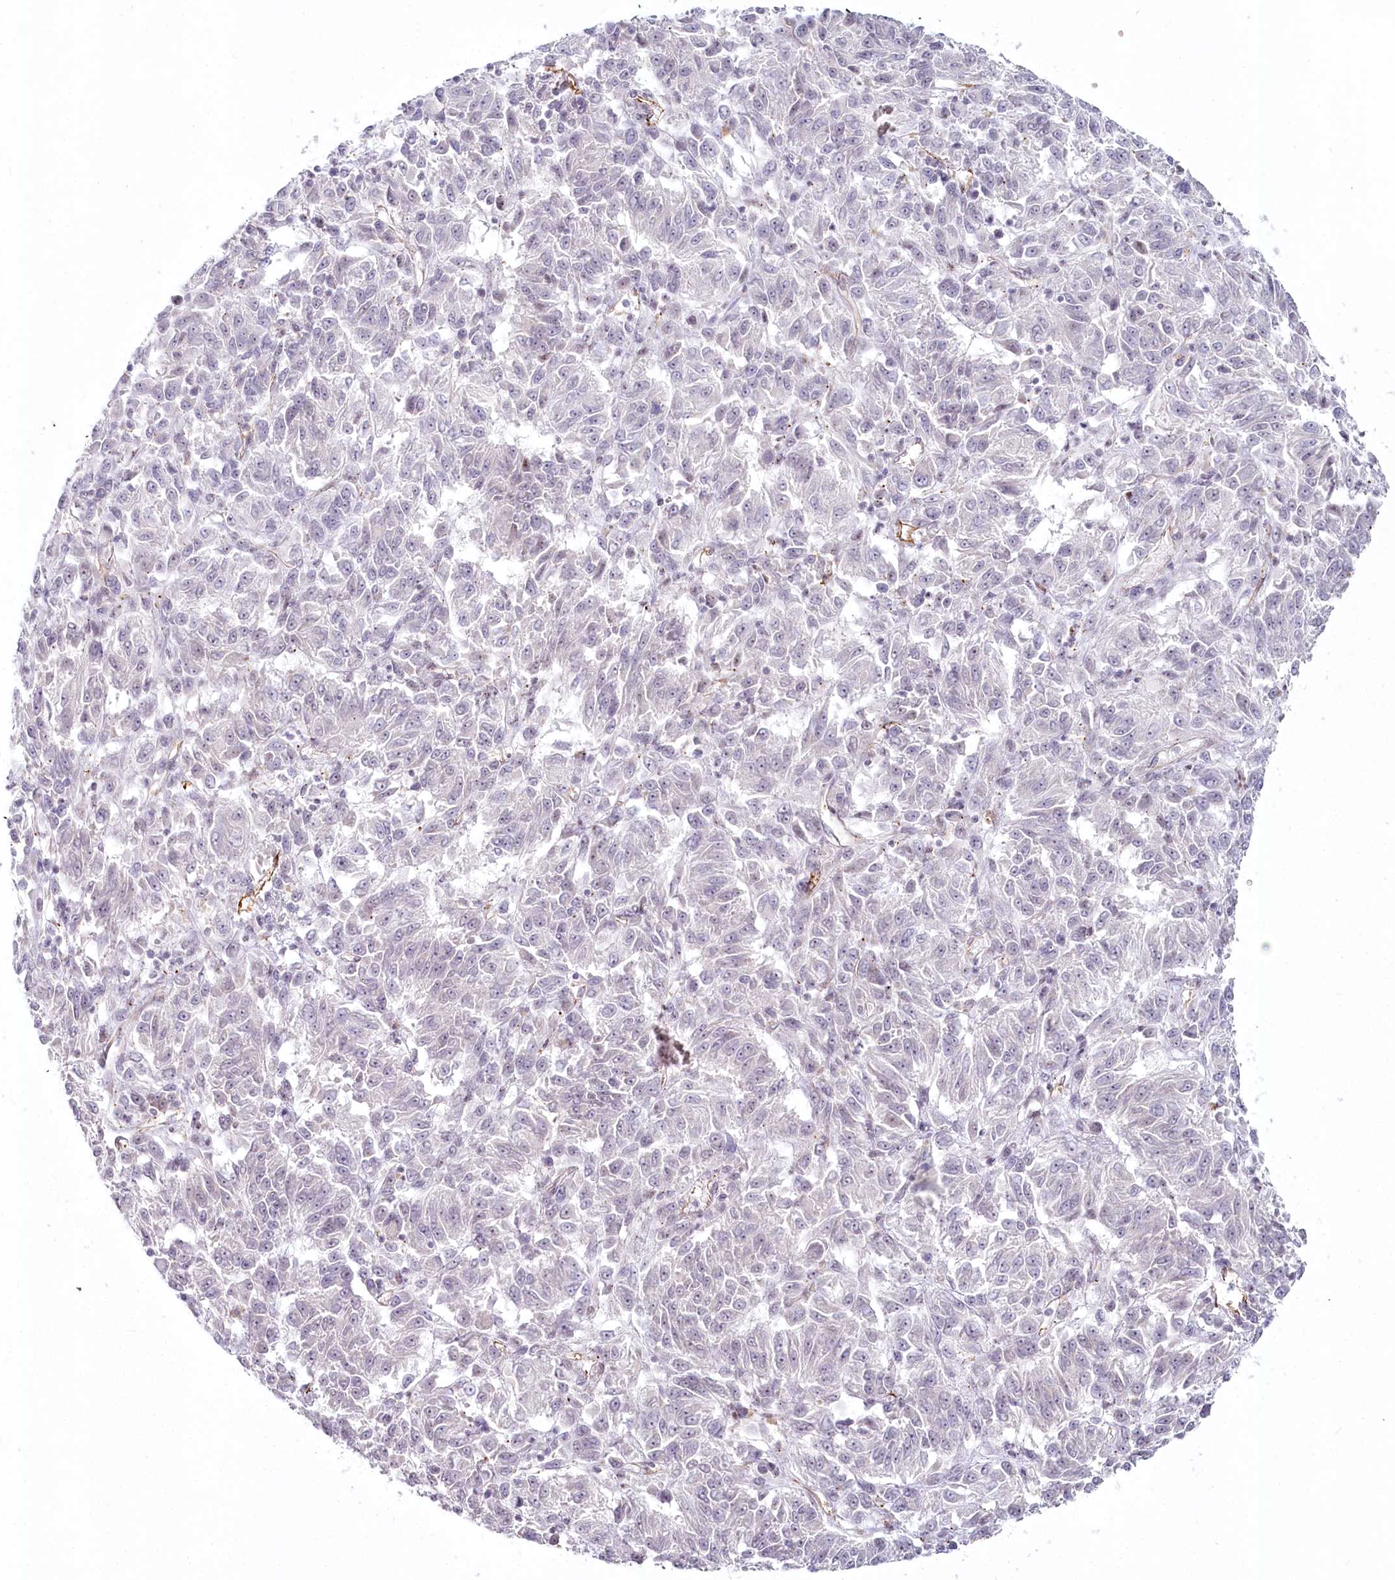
{"staining": {"intensity": "negative", "quantity": "none", "location": "none"}, "tissue": "melanoma", "cell_type": "Tumor cells", "image_type": "cancer", "snomed": [{"axis": "morphology", "description": "Malignant melanoma, Metastatic site"}, {"axis": "topography", "description": "Lung"}], "caption": "Immunohistochemistry (IHC) photomicrograph of malignant melanoma (metastatic site) stained for a protein (brown), which demonstrates no staining in tumor cells.", "gene": "ABHD8", "patient": {"sex": "male", "age": 64}}